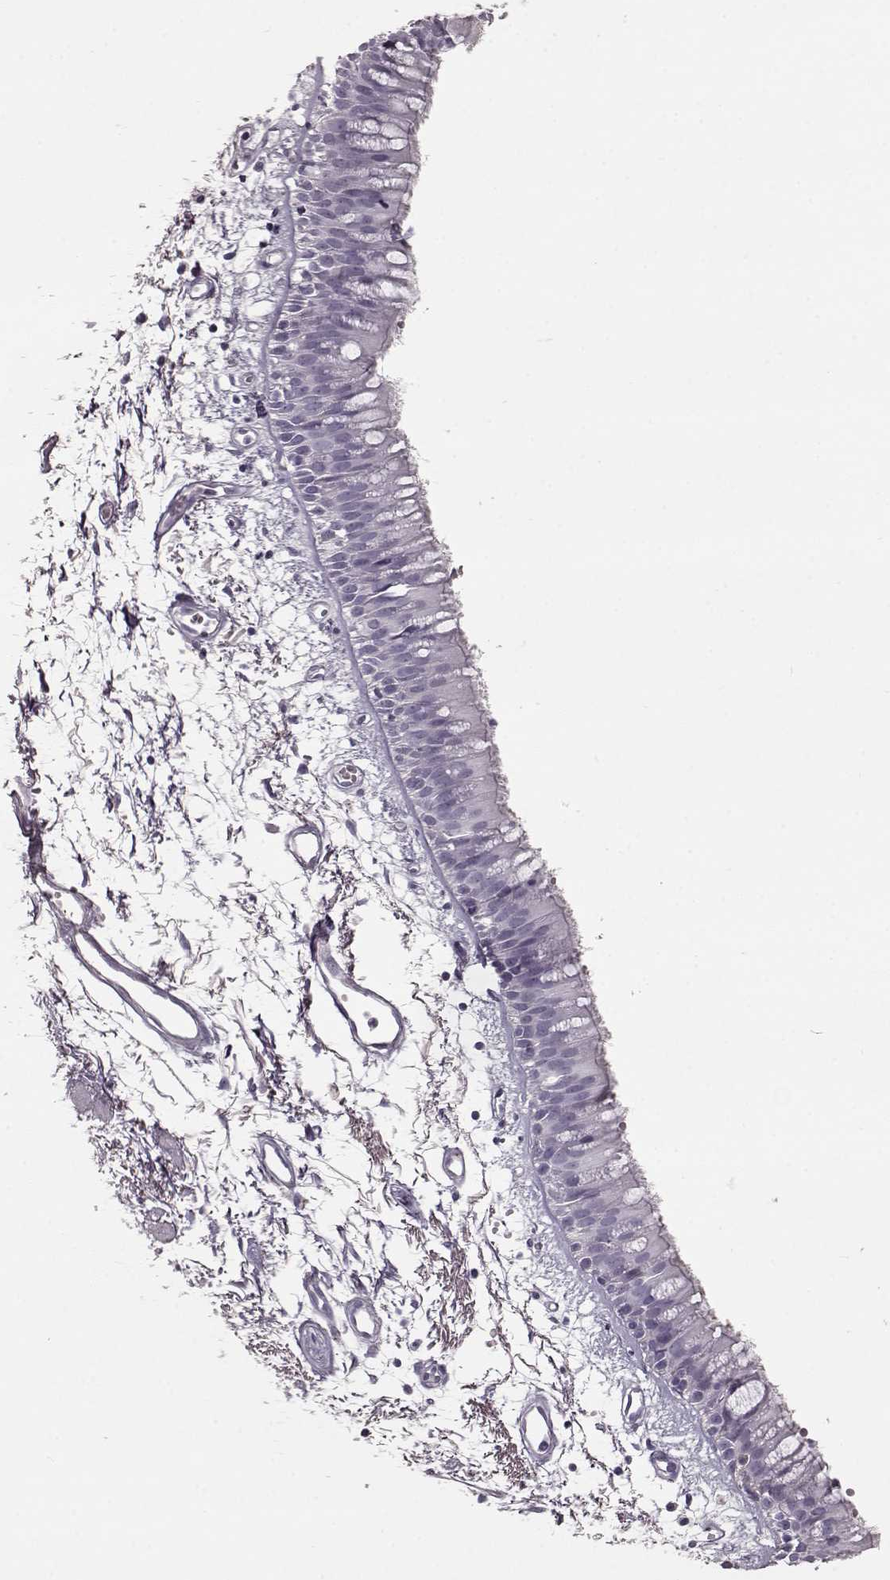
{"staining": {"intensity": "negative", "quantity": "none", "location": "none"}, "tissue": "bronchus", "cell_type": "Respiratory epithelial cells", "image_type": "normal", "snomed": [{"axis": "morphology", "description": "Normal tissue, NOS"}, {"axis": "morphology", "description": "Squamous cell carcinoma, NOS"}, {"axis": "topography", "description": "Cartilage tissue"}, {"axis": "topography", "description": "Bronchus"}, {"axis": "topography", "description": "Lung"}], "caption": "Immunohistochemistry micrograph of benign human bronchus stained for a protein (brown), which exhibits no positivity in respiratory epithelial cells. Brightfield microscopy of immunohistochemistry (IHC) stained with DAB (3,3'-diaminobenzidine) (brown) and hematoxylin (blue), captured at high magnification.", "gene": "CCL19", "patient": {"sex": "male", "age": 66}}